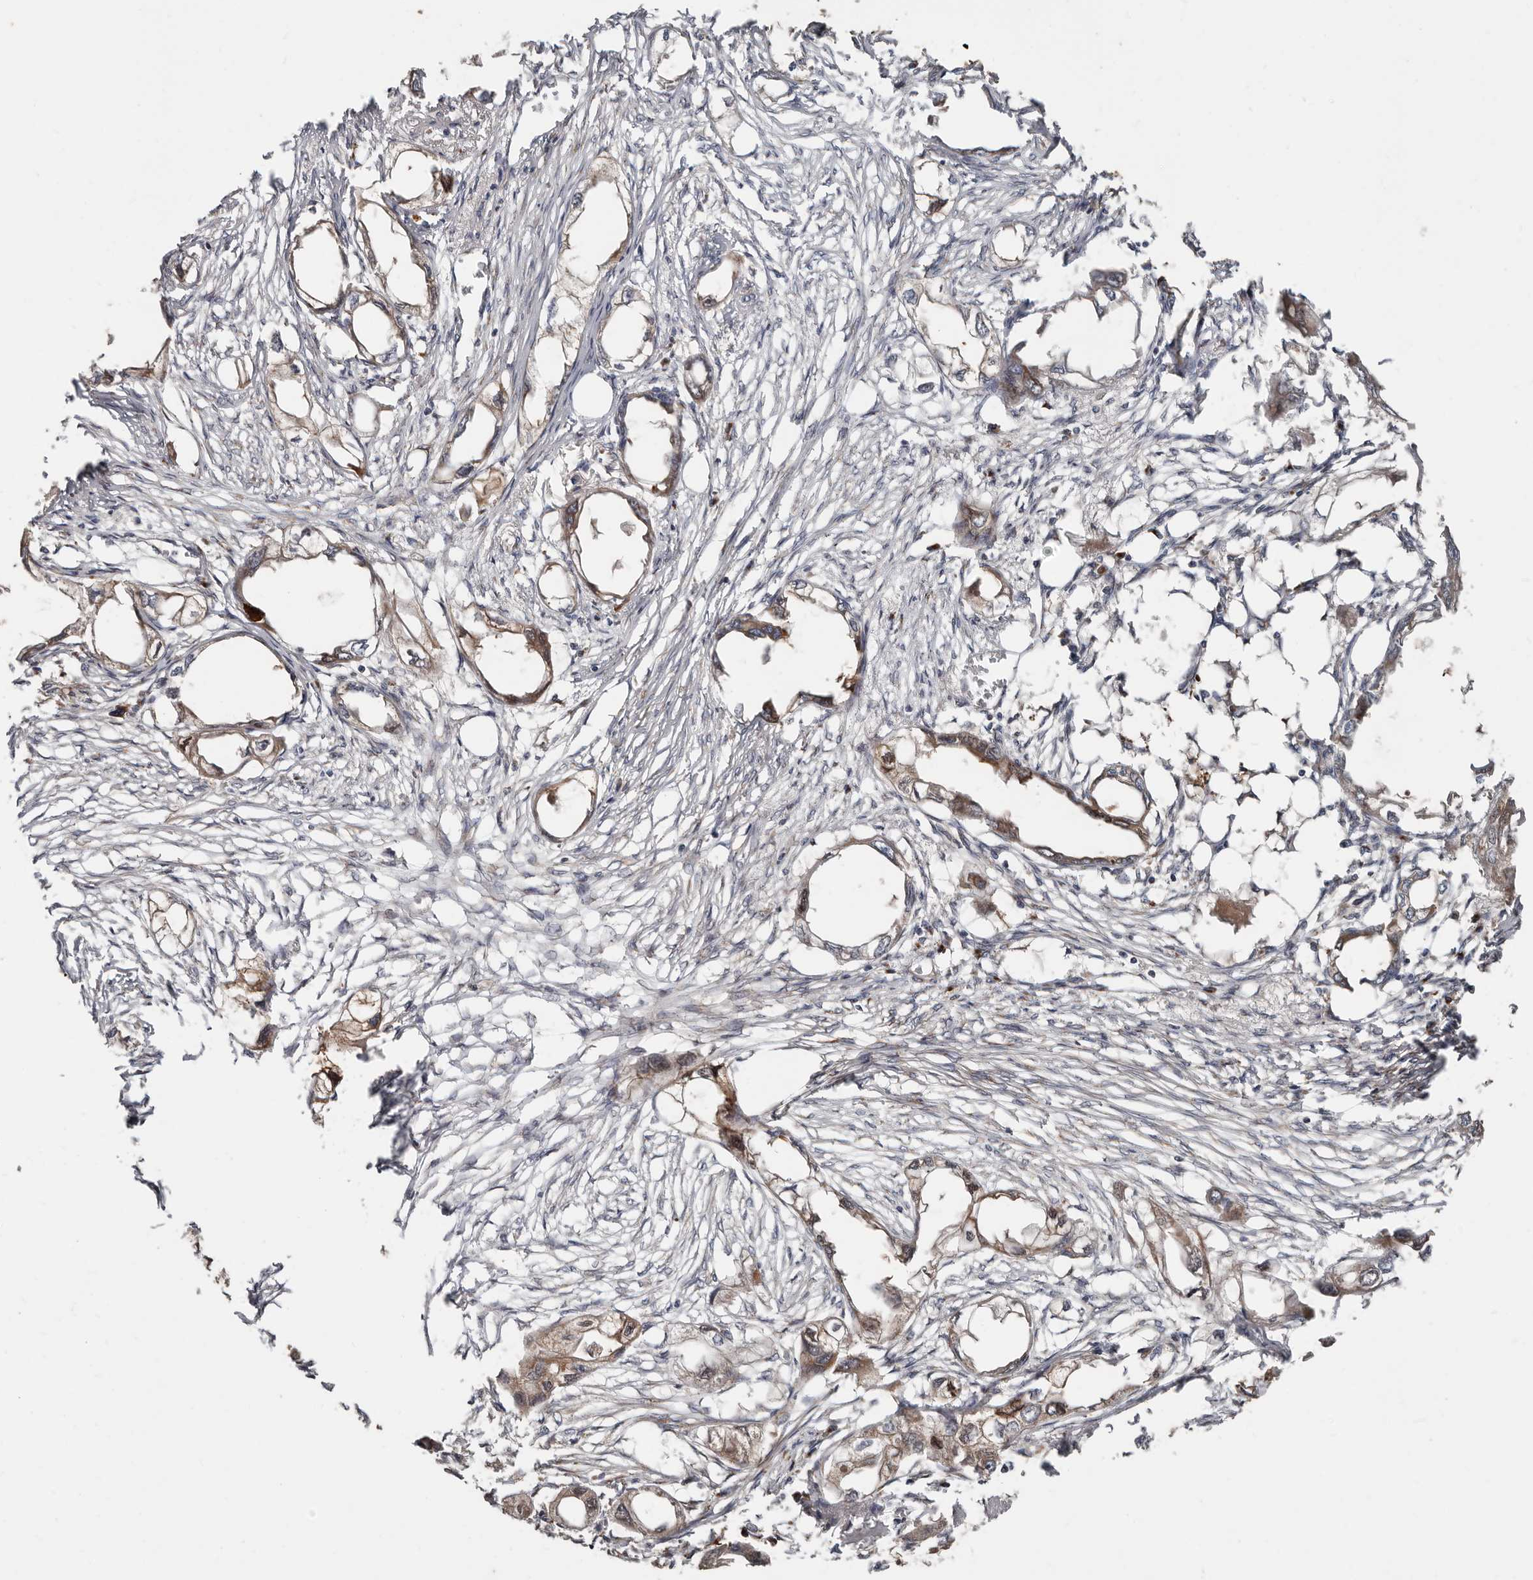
{"staining": {"intensity": "moderate", "quantity": ">75%", "location": "cytoplasmic/membranous"}, "tissue": "endometrial cancer", "cell_type": "Tumor cells", "image_type": "cancer", "snomed": [{"axis": "morphology", "description": "Adenocarcinoma, NOS"}, {"axis": "morphology", "description": "Adenocarcinoma, metastatic, NOS"}, {"axis": "topography", "description": "Adipose tissue"}, {"axis": "topography", "description": "Endometrium"}], "caption": "High-power microscopy captured an IHC photomicrograph of endometrial cancer (adenocarcinoma), revealing moderate cytoplasmic/membranous expression in about >75% of tumor cells.", "gene": "COG1", "patient": {"sex": "female", "age": 67}}